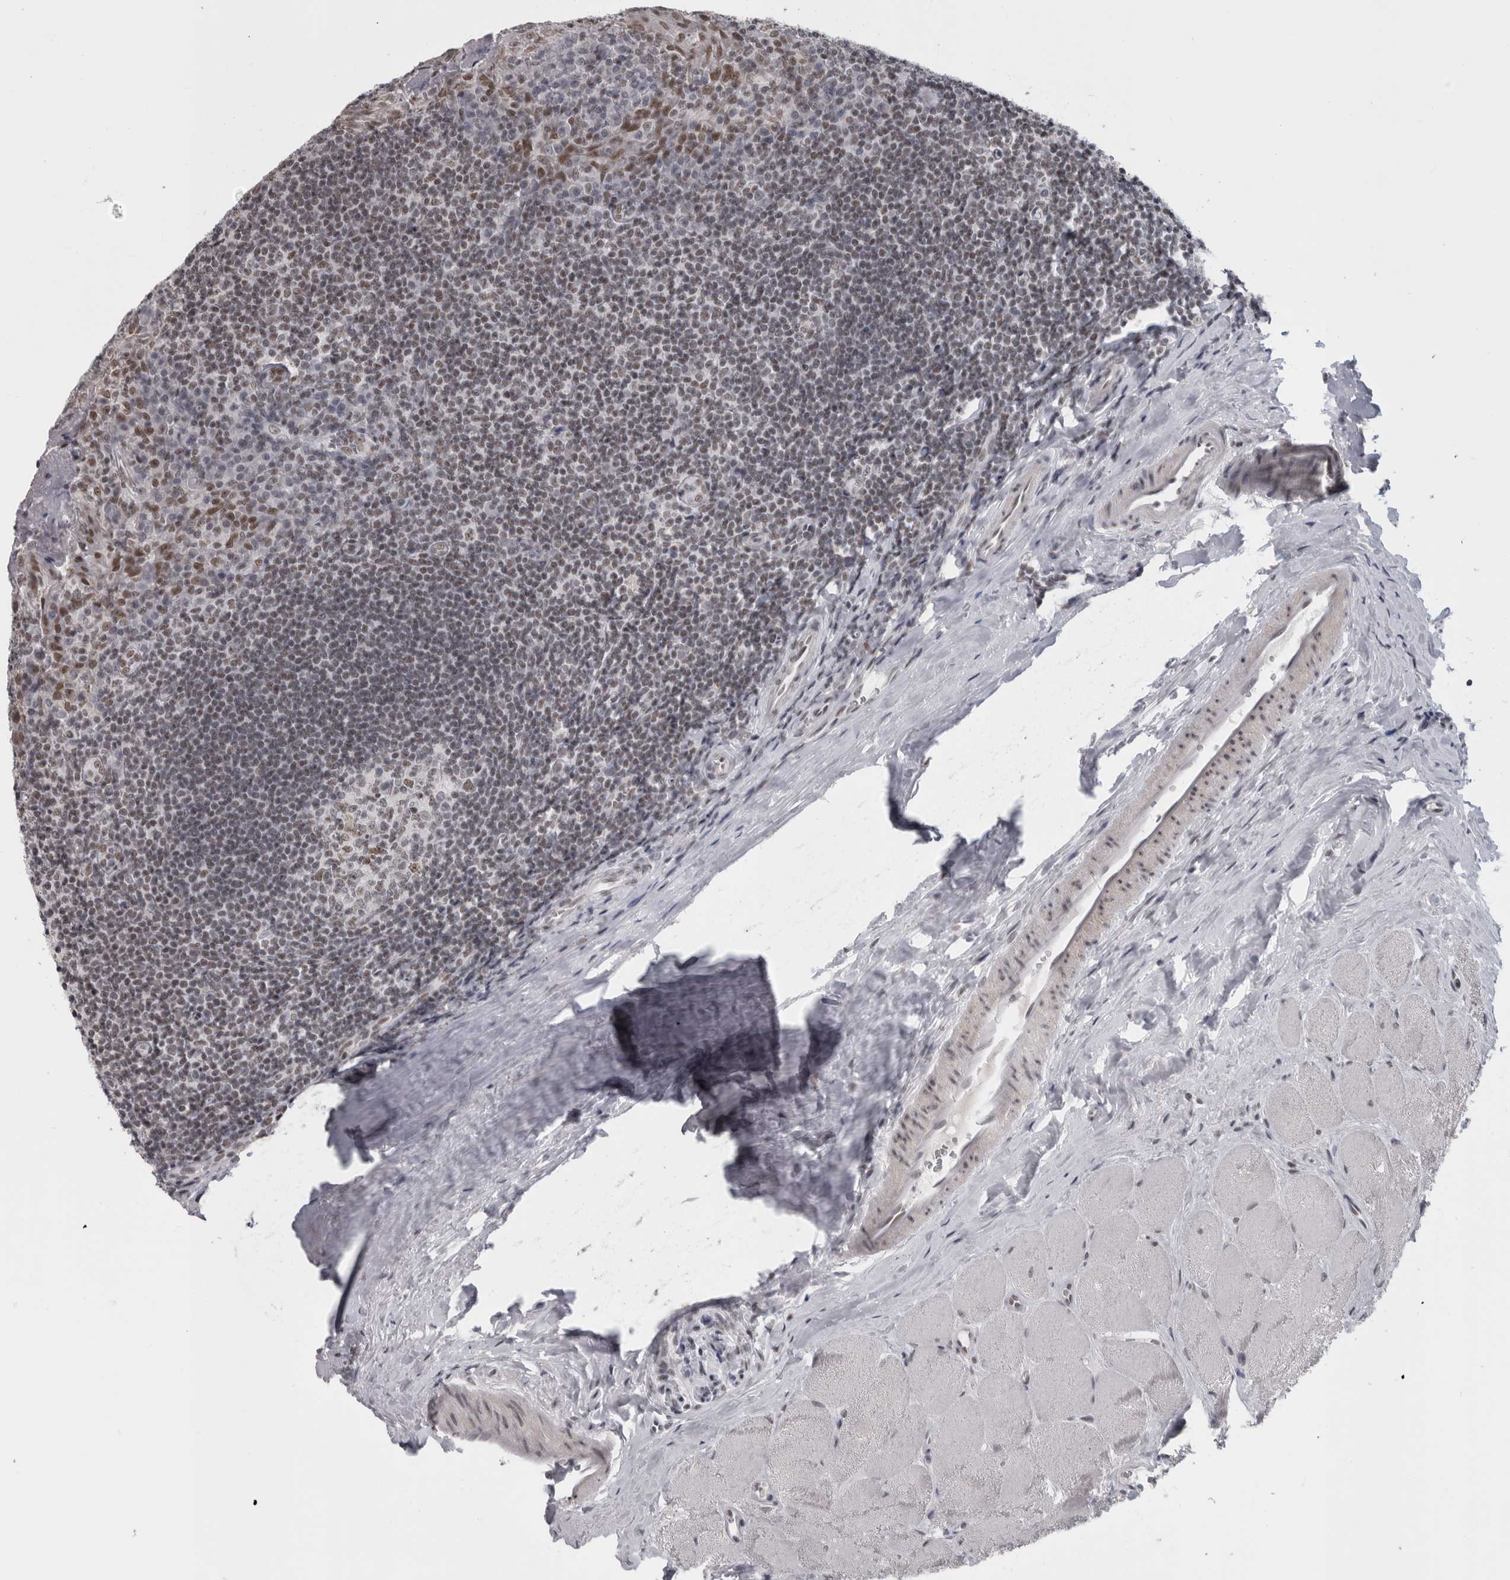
{"staining": {"intensity": "weak", "quantity": "<25%", "location": "nuclear"}, "tissue": "tonsil", "cell_type": "Germinal center cells", "image_type": "normal", "snomed": [{"axis": "morphology", "description": "Normal tissue, NOS"}, {"axis": "topography", "description": "Tonsil"}], "caption": "IHC histopathology image of normal human tonsil stained for a protein (brown), which demonstrates no expression in germinal center cells. (Immunohistochemistry (ihc), brightfield microscopy, high magnification).", "gene": "ARID4B", "patient": {"sex": "male", "age": 27}}